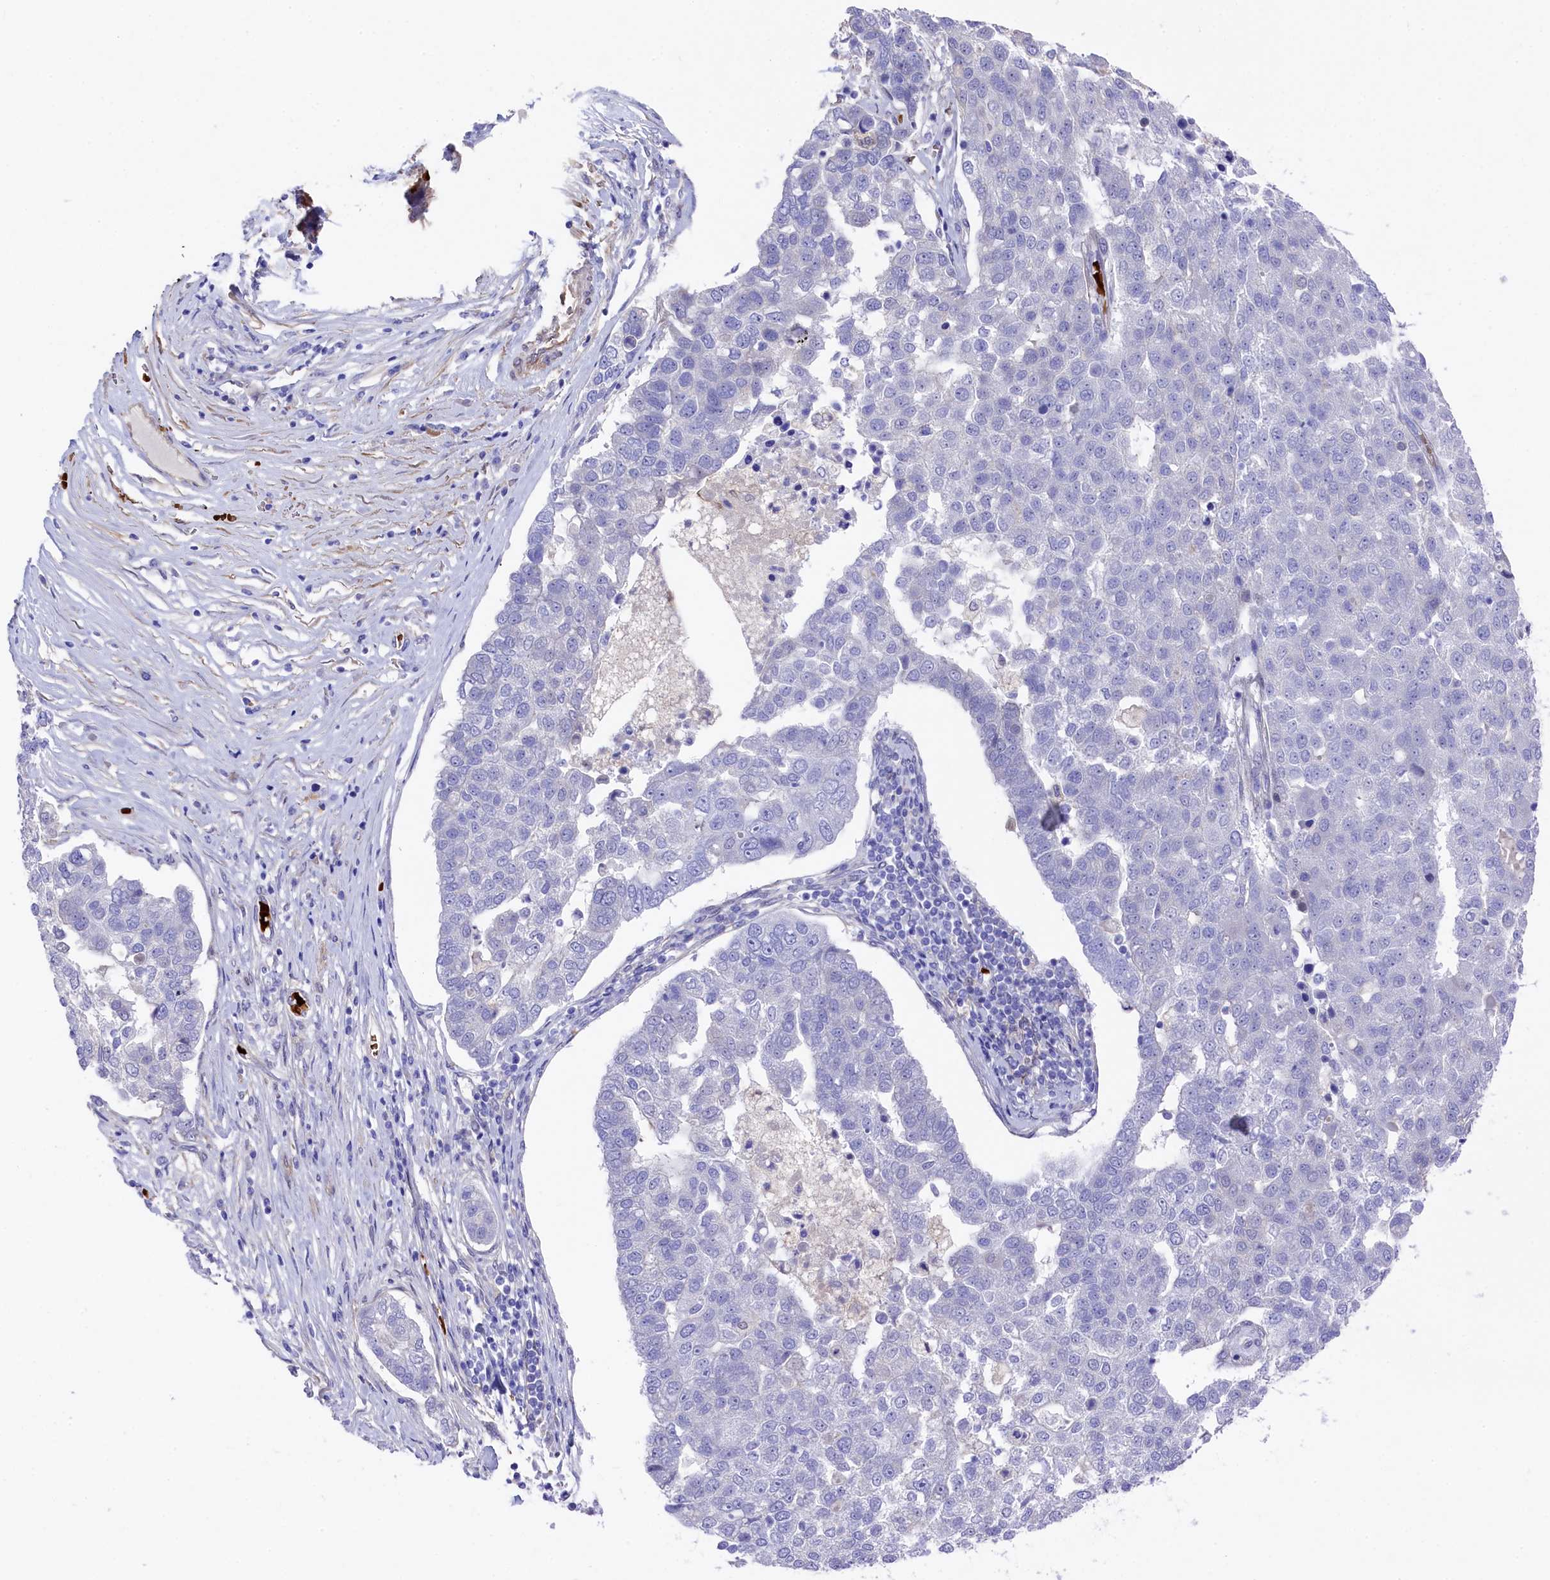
{"staining": {"intensity": "negative", "quantity": "none", "location": "none"}, "tissue": "pancreatic cancer", "cell_type": "Tumor cells", "image_type": "cancer", "snomed": [{"axis": "morphology", "description": "Adenocarcinoma, NOS"}, {"axis": "topography", "description": "Pancreas"}], "caption": "Human pancreatic cancer stained for a protein using immunohistochemistry (IHC) demonstrates no positivity in tumor cells.", "gene": "LHFPL4", "patient": {"sex": "female", "age": 61}}